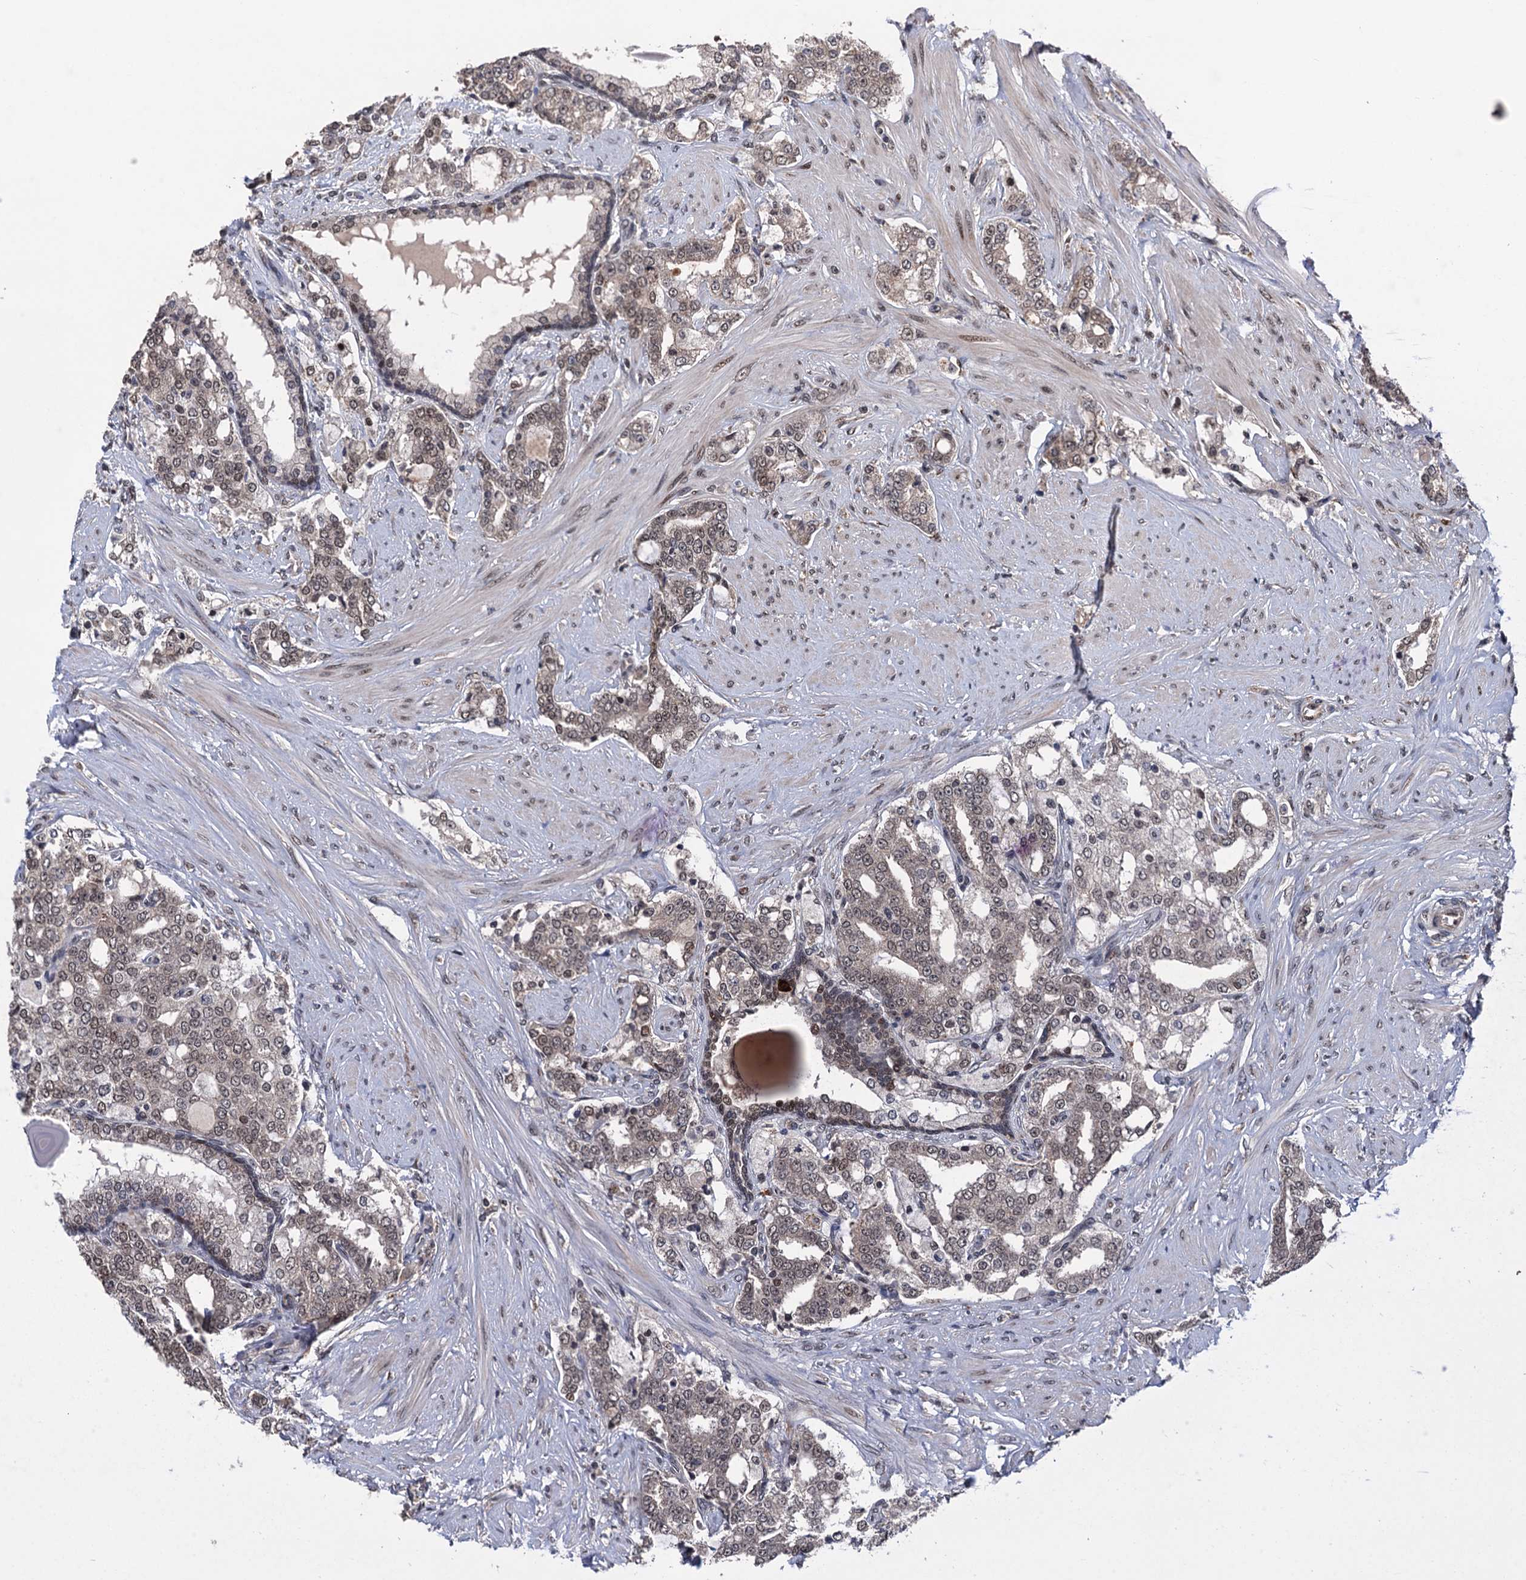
{"staining": {"intensity": "moderate", "quantity": "25%-75%", "location": "nuclear"}, "tissue": "prostate cancer", "cell_type": "Tumor cells", "image_type": "cancer", "snomed": [{"axis": "morphology", "description": "Adenocarcinoma, High grade"}, {"axis": "topography", "description": "Prostate"}], "caption": "A brown stain shows moderate nuclear staining of a protein in human prostate cancer tumor cells.", "gene": "RASSF4", "patient": {"sex": "male", "age": 64}}